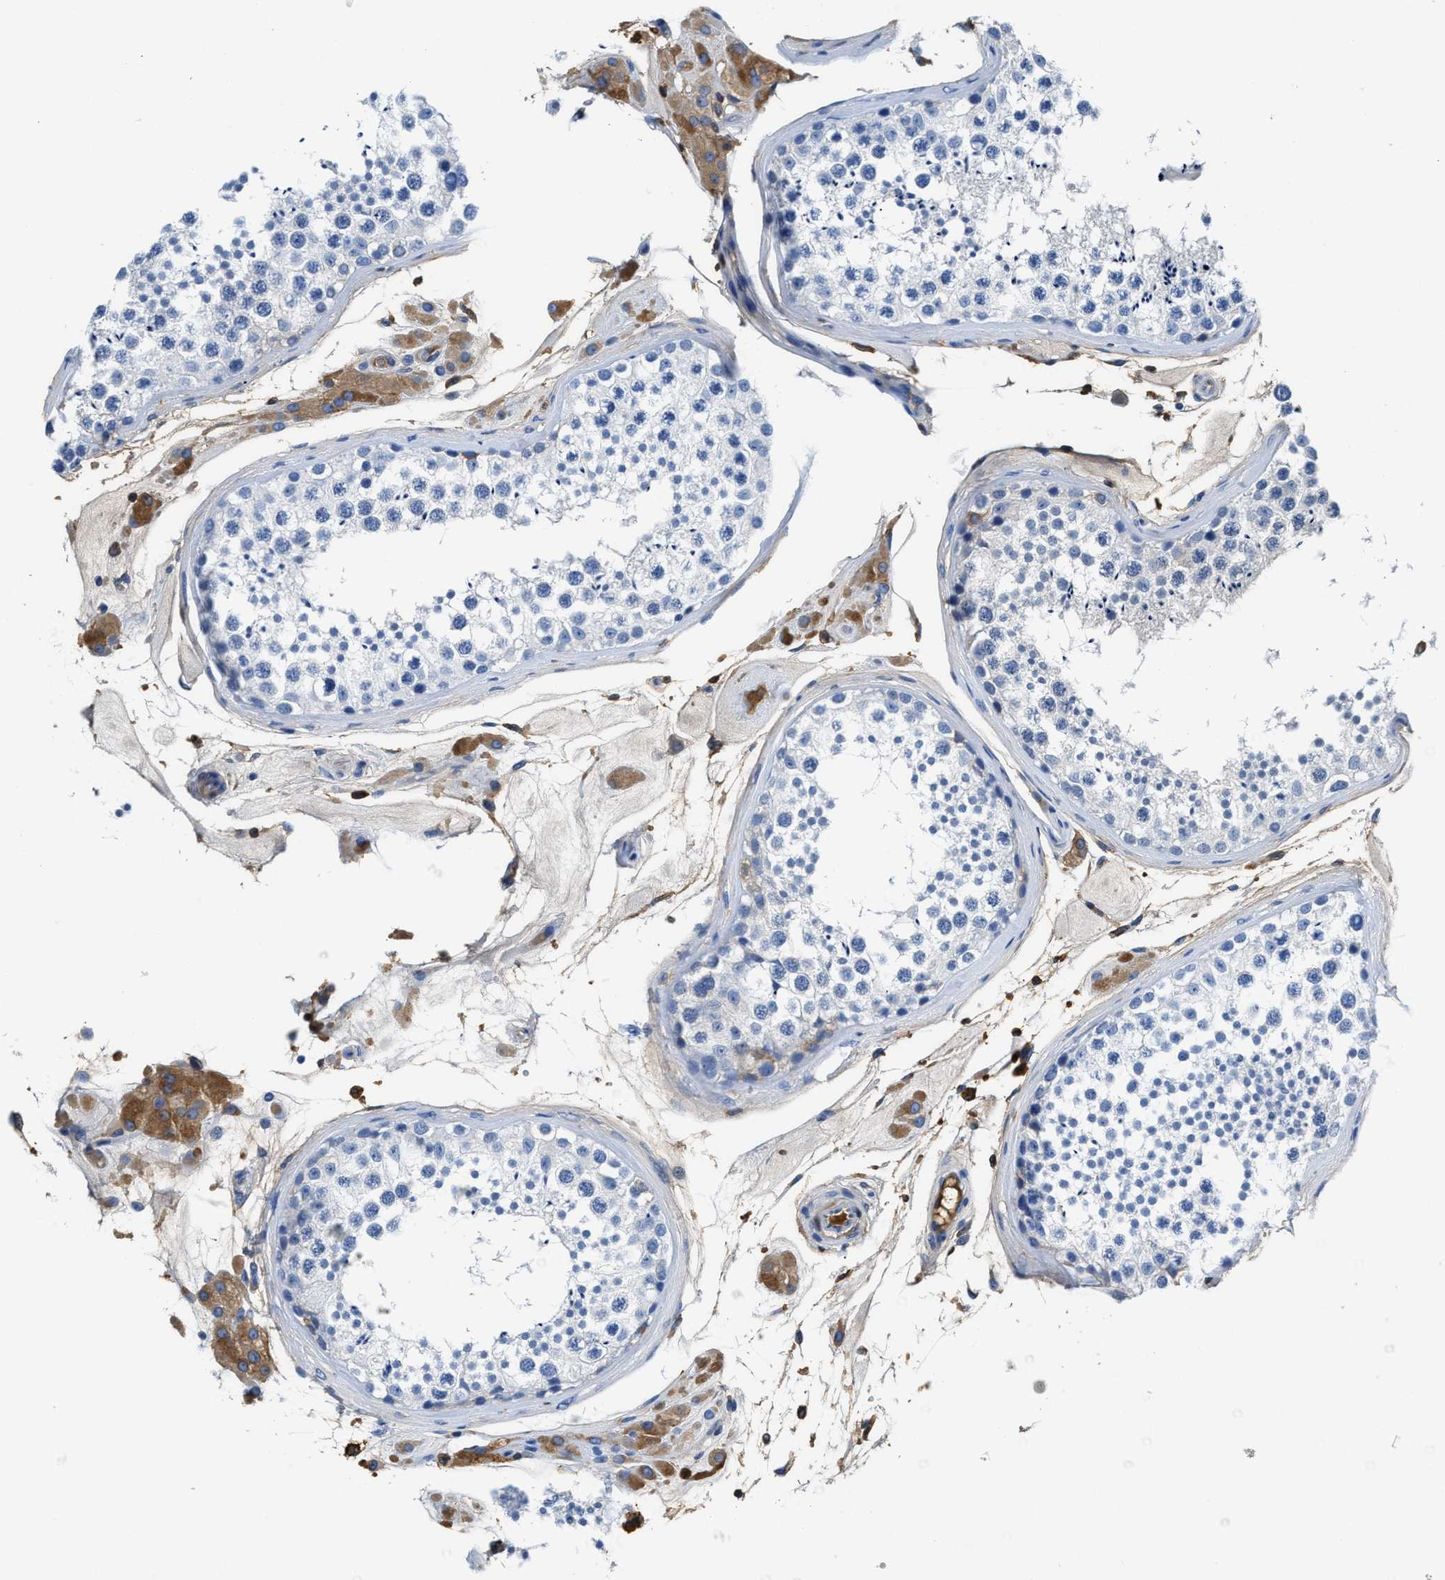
{"staining": {"intensity": "moderate", "quantity": "25%-75%", "location": "cytoplasmic/membranous,nuclear"}, "tissue": "testis", "cell_type": "Cells in seminiferous ducts", "image_type": "normal", "snomed": [{"axis": "morphology", "description": "Normal tissue, NOS"}, {"axis": "topography", "description": "Testis"}], "caption": "Protein expression analysis of benign human testis reveals moderate cytoplasmic/membranous,nuclear positivity in approximately 25%-75% of cells in seminiferous ducts. (Brightfield microscopy of DAB IHC at high magnification).", "gene": "GC", "patient": {"sex": "male", "age": 46}}